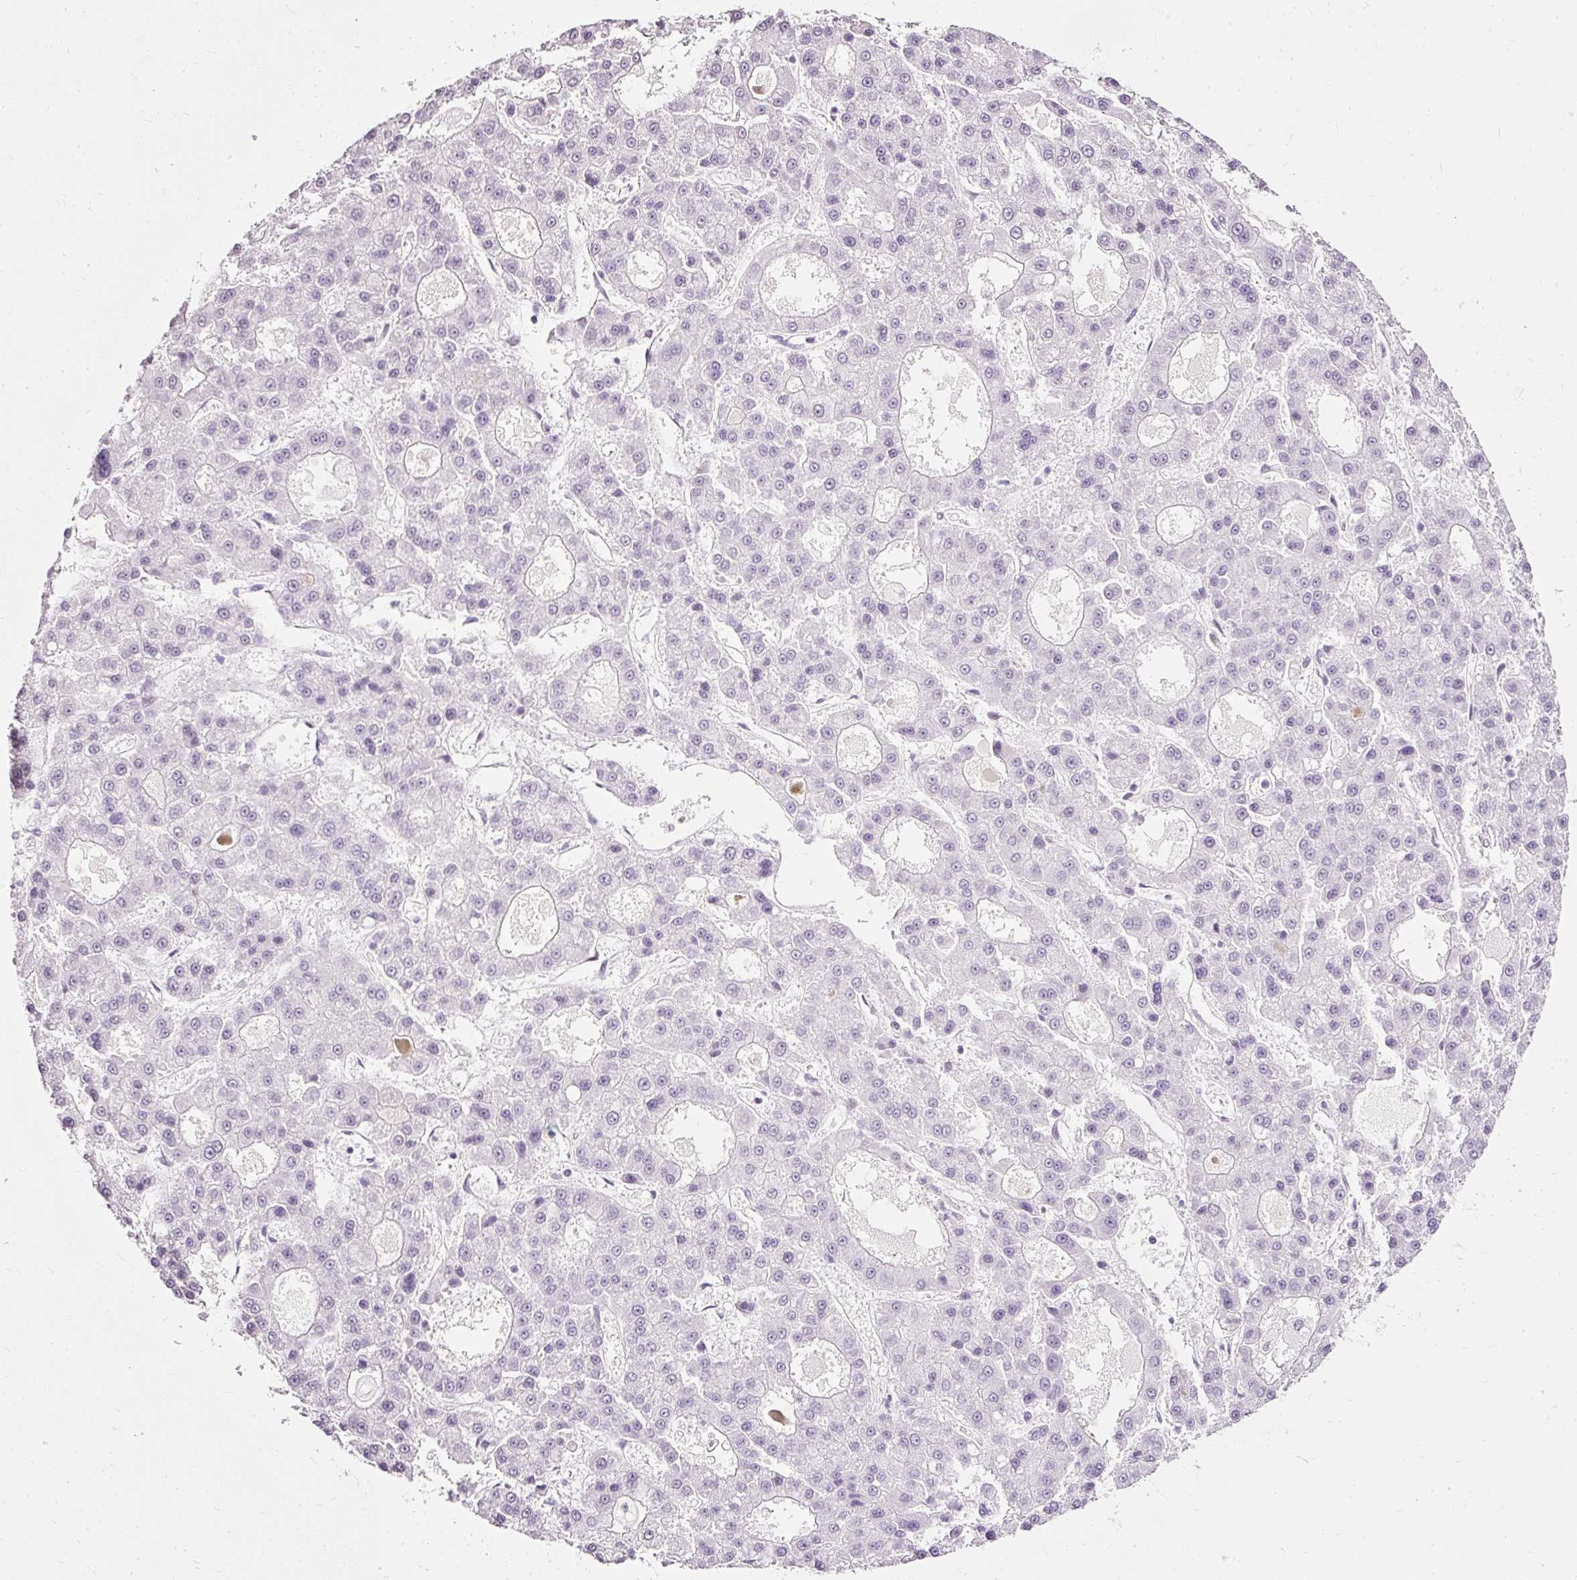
{"staining": {"intensity": "negative", "quantity": "none", "location": "none"}, "tissue": "liver cancer", "cell_type": "Tumor cells", "image_type": "cancer", "snomed": [{"axis": "morphology", "description": "Carcinoma, Hepatocellular, NOS"}, {"axis": "topography", "description": "Liver"}], "caption": "DAB immunohistochemical staining of liver cancer (hepatocellular carcinoma) shows no significant staining in tumor cells. (Immunohistochemistry, brightfield microscopy, high magnification).", "gene": "PDE6B", "patient": {"sex": "male", "age": 70}}